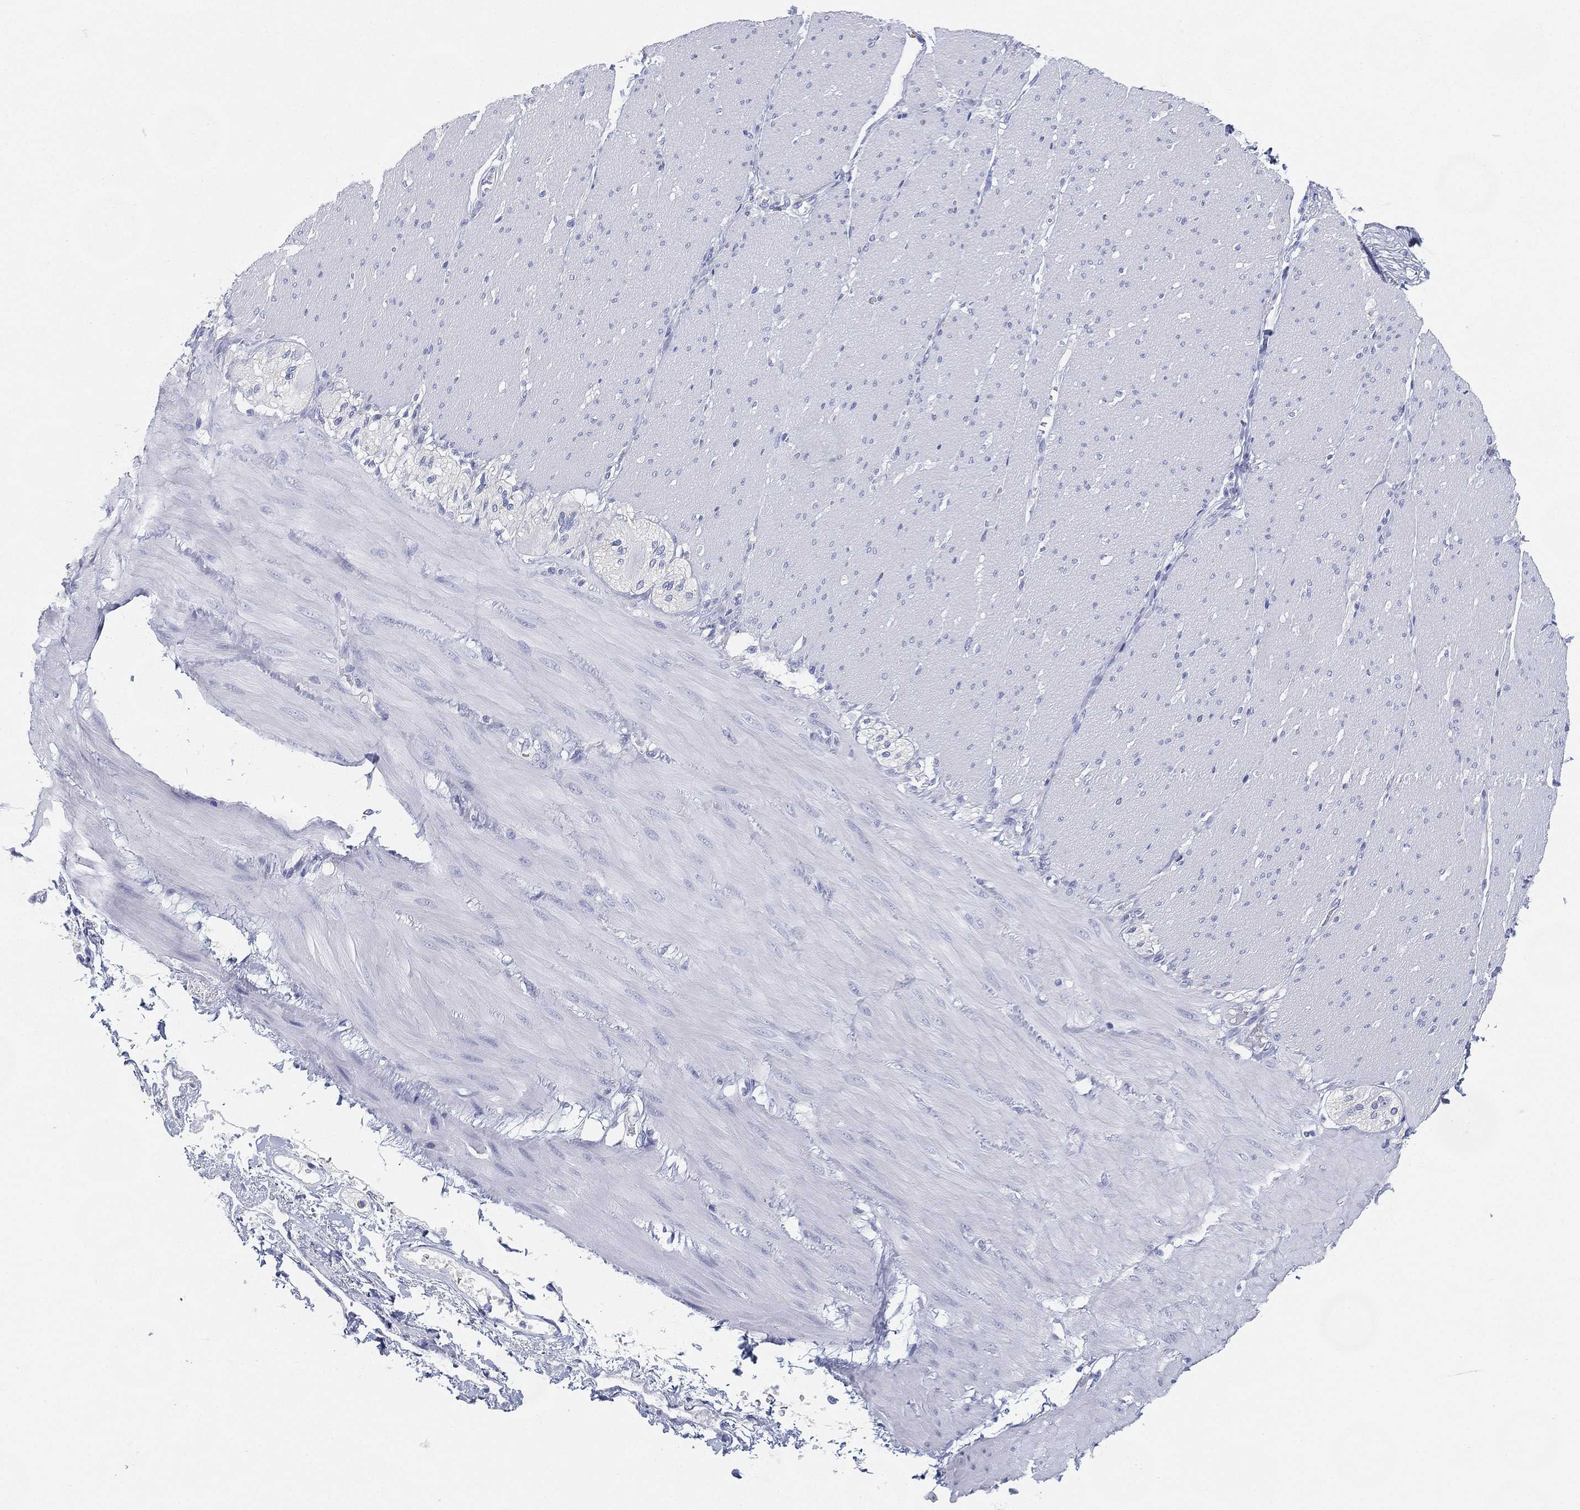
{"staining": {"intensity": "negative", "quantity": "none", "location": "none"}, "tissue": "adipose tissue", "cell_type": "Adipocytes", "image_type": "normal", "snomed": [{"axis": "morphology", "description": "Normal tissue, NOS"}, {"axis": "topography", "description": "Smooth muscle"}, {"axis": "topography", "description": "Duodenum"}, {"axis": "topography", "description": "Peripheral nerve tissue"}], "caption": "Histopathology image shows no protein positivity in adipocytes of unremarkable adipose tissue. (DAB (3,3'-diaminobenzidine) immunohistochemistry (IHC), high magnification).", "gene": "GPR61", "patient": {"sex": "female", "age": 61}}